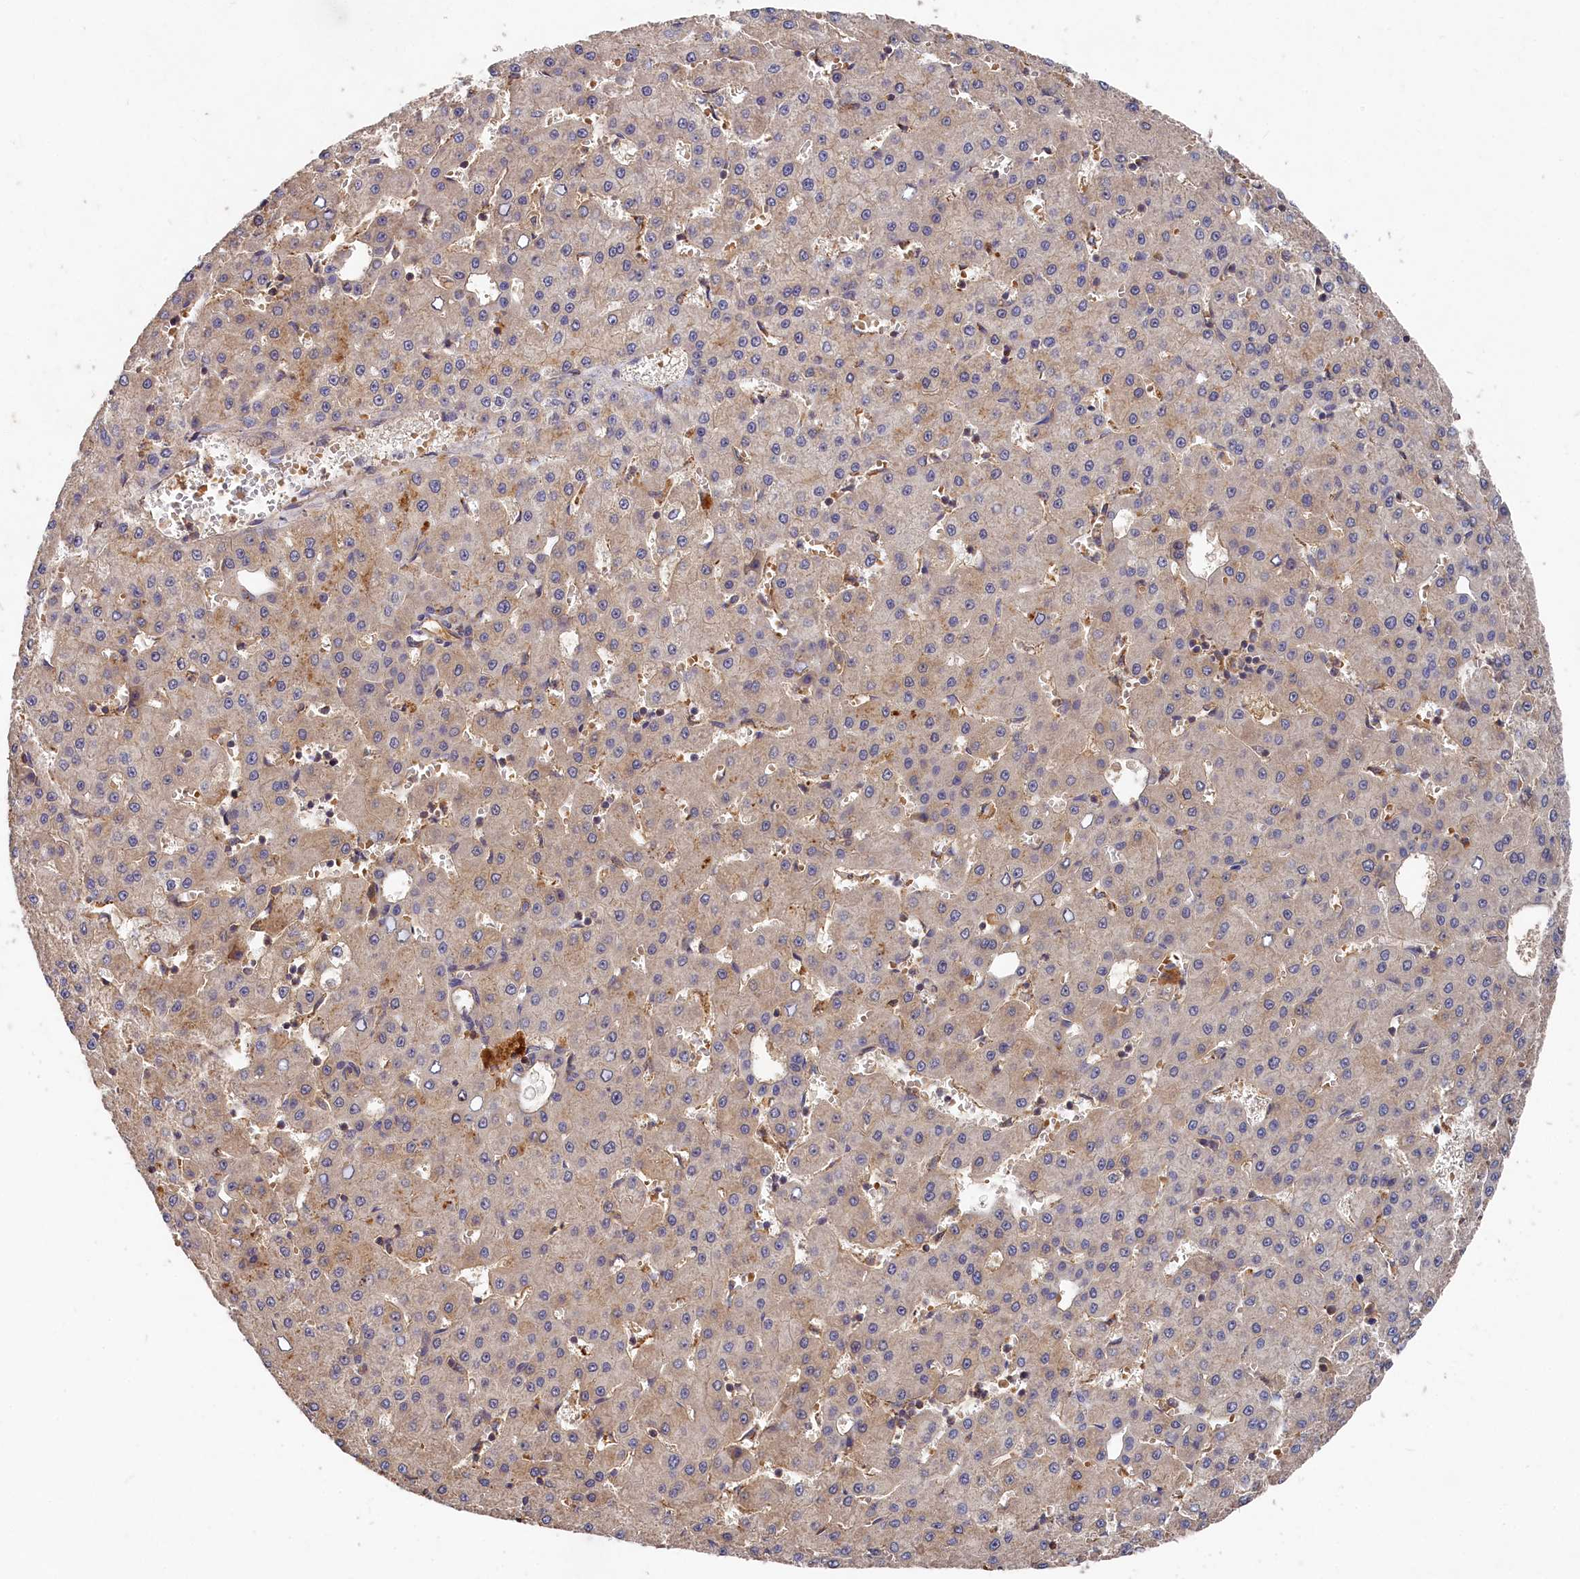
{"staining": {"intensity": "negative", "quantity": "none", "location": "none"}, "tissue": "liver cancer", "cell_type": "Tumor cells", "image_type": "cancer", "snomed": [{"axis": "morphology", "description": "Carcinoma, Hepatocellular, NOS"}, {"axis": "topography", "description": "Liver"}], "caption": "Human liver hepatocellular carcinoma stained for a protein using immunohistochemistry demonstrates no staining in tumor cells.", "gene": "DHRS11", "patient": {"sex": "male", "age": 47}}